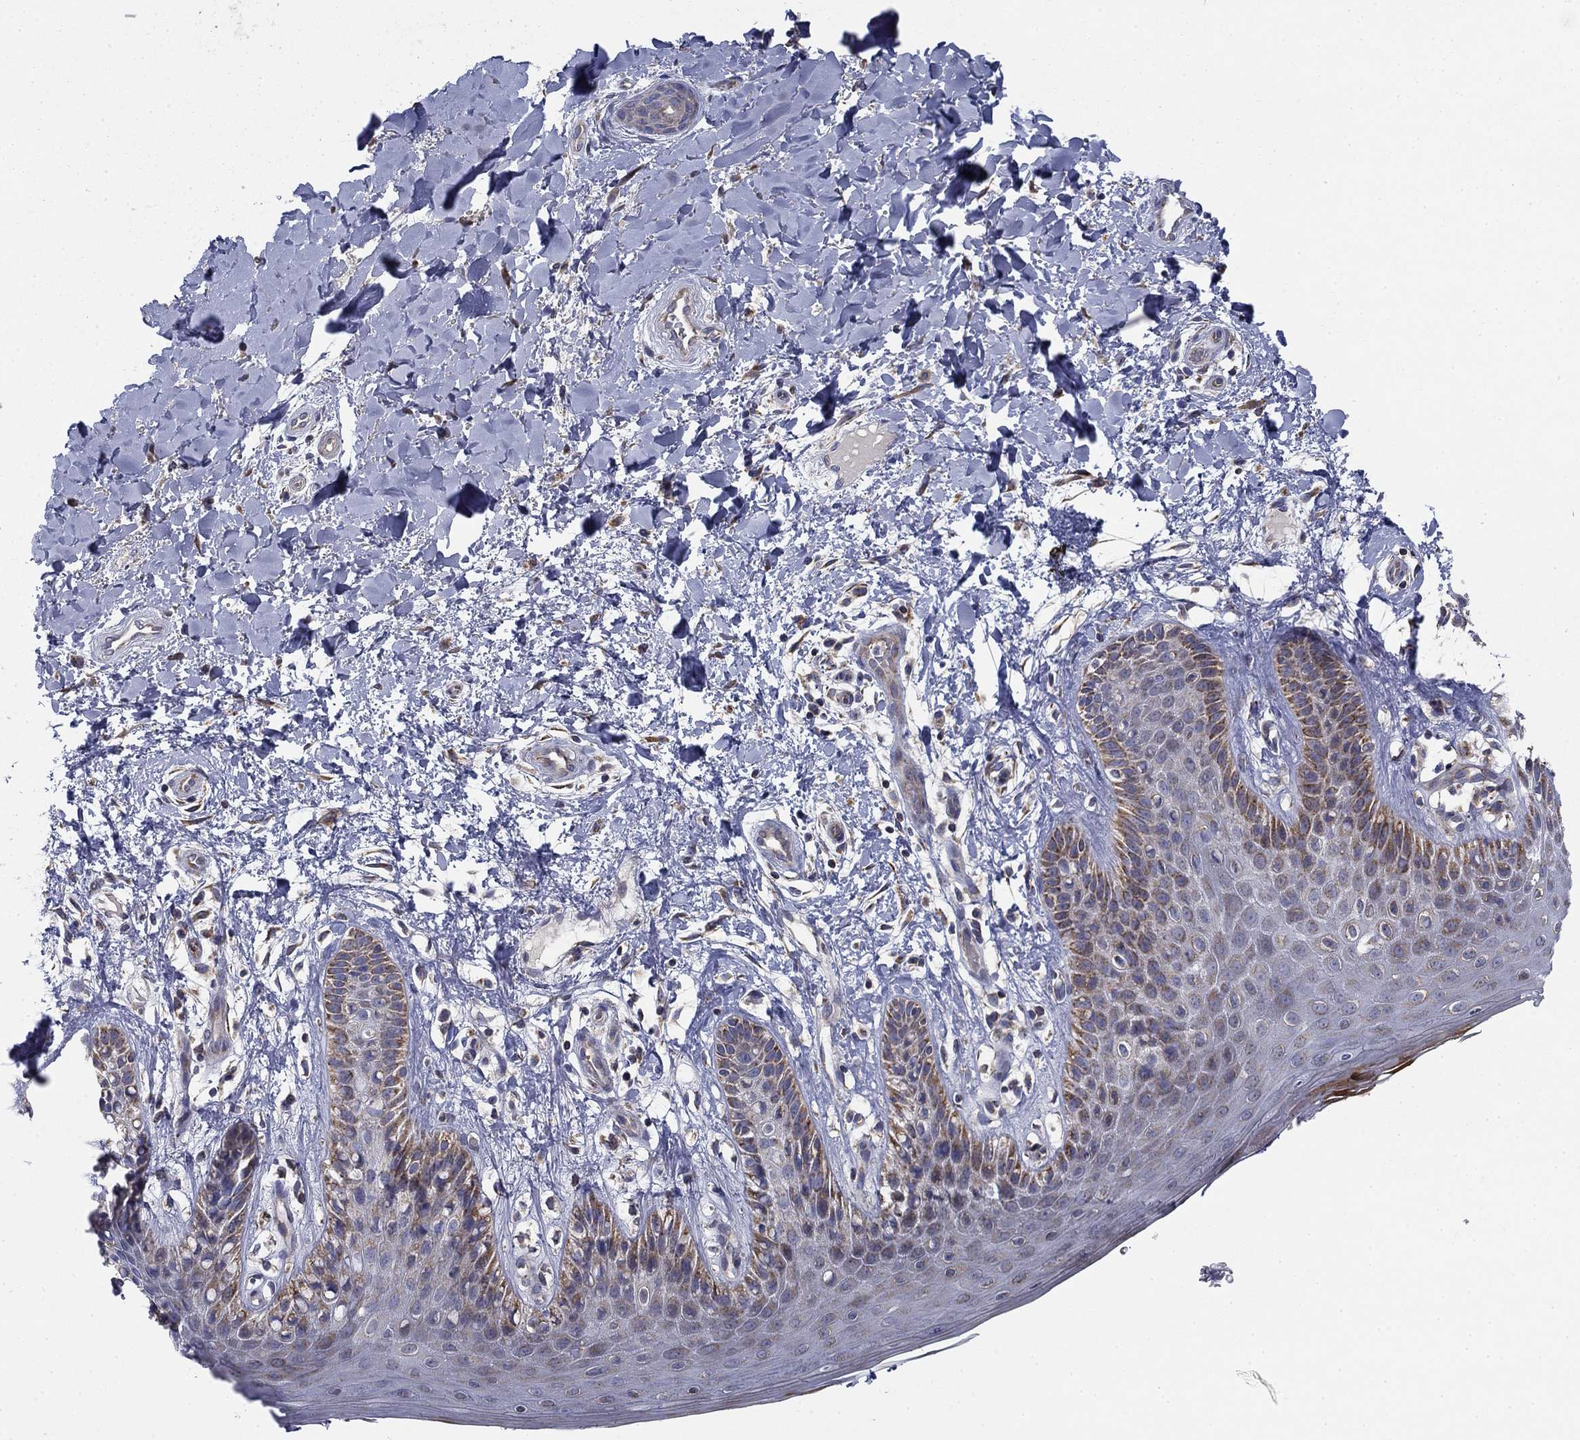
{"staining": {"intensity": "moderate", "quantity": "<25%", "location": "cytoplasmic/membranous"}, "tissue": "skin", "cell_type": "Epidermal cells", "image_type": "normal", "snomed": [{"axis": "morphology", "description": "Normal tissue, NOS"}, {"axis": "topography", "description": "Anal"}], "caption": "The image demonstrates immunohistochemical staining of unremarkable skin. There is moderate cytoplasmic/membranous positivity is seen in approximately <25% of epidermal cells.", "gene": "MMAA", "patient": {"sex": "male", "age": 36}}